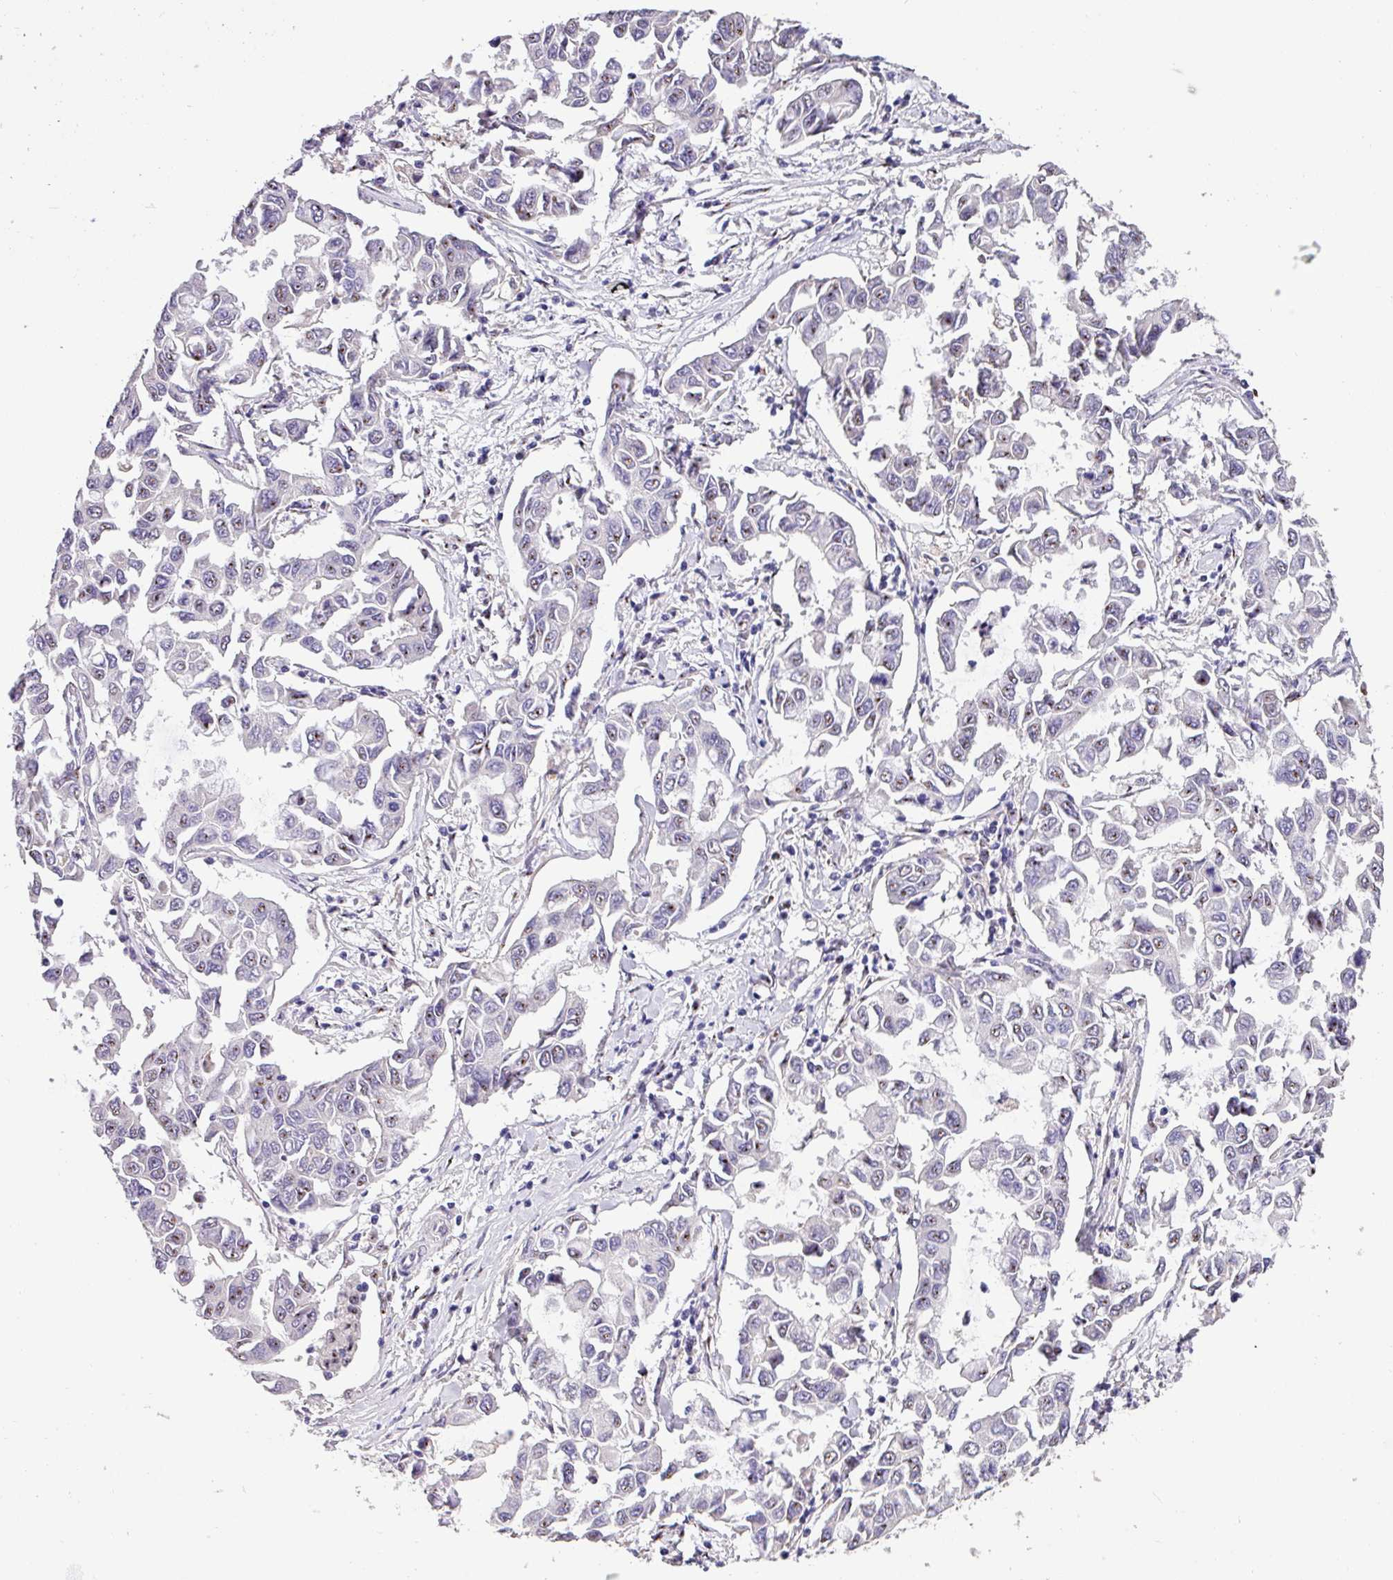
{"staining": {"intensity": "weak", "quantity": "<25%", "location": "nuclear"}, "tissue": "lung cancer", "cell_type": "Tumor cells", "image_type": "cancer", "snomed": [{"axis": "morphology", "description": "Adenocarcinoma, NOS"}, {"axis": "topography", "description": "Lung"}], "caption": "Immunohistochemistry (IHC) image of lung cancer (adenocarcinoma) stained for a protein (brown), which displays no staining in tumor cells. (DAB (3,3'-diaminobenzidine) IHC, high magnification).", "gene": "ZG16", "patient": {"sex": "male", "age": 64}}